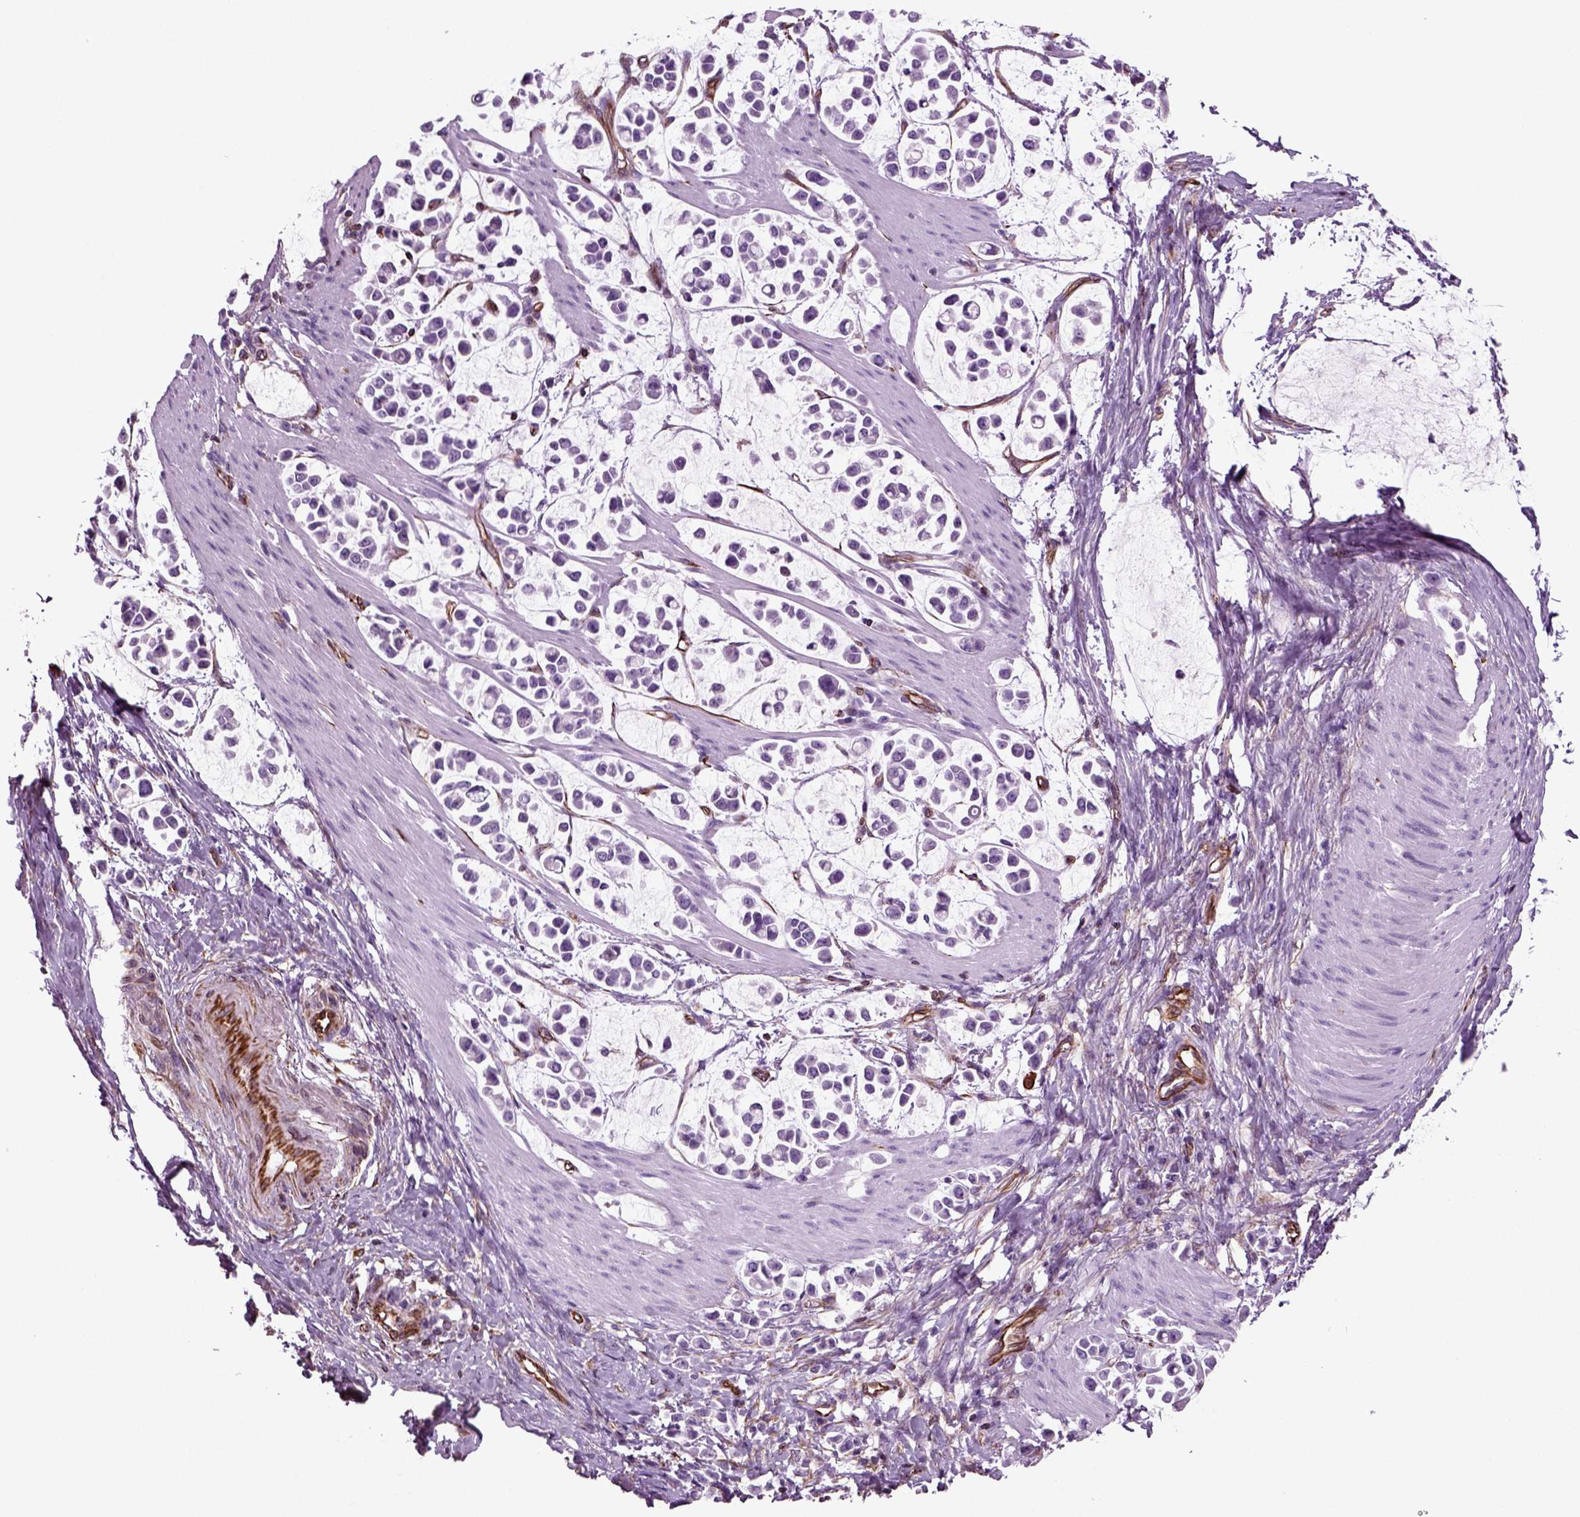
{"staining": {"intensity": "negative", "quantity": "none", "location": "none"}, "tissue": "stomach cancer", "cell_type": "Tumor cells", "image_type": "cancer", "snomed": [{"axis": "morphology", "description": "Adenocarcinoma, NOS"}, {"axis": "topography", "description": "Stomach"}], "caption": "Tumor cells show no significant protein positivity in stomach adenocarcinoma.", "gene": "ACER3", "patient": {"sex": "male", "age": 82}}